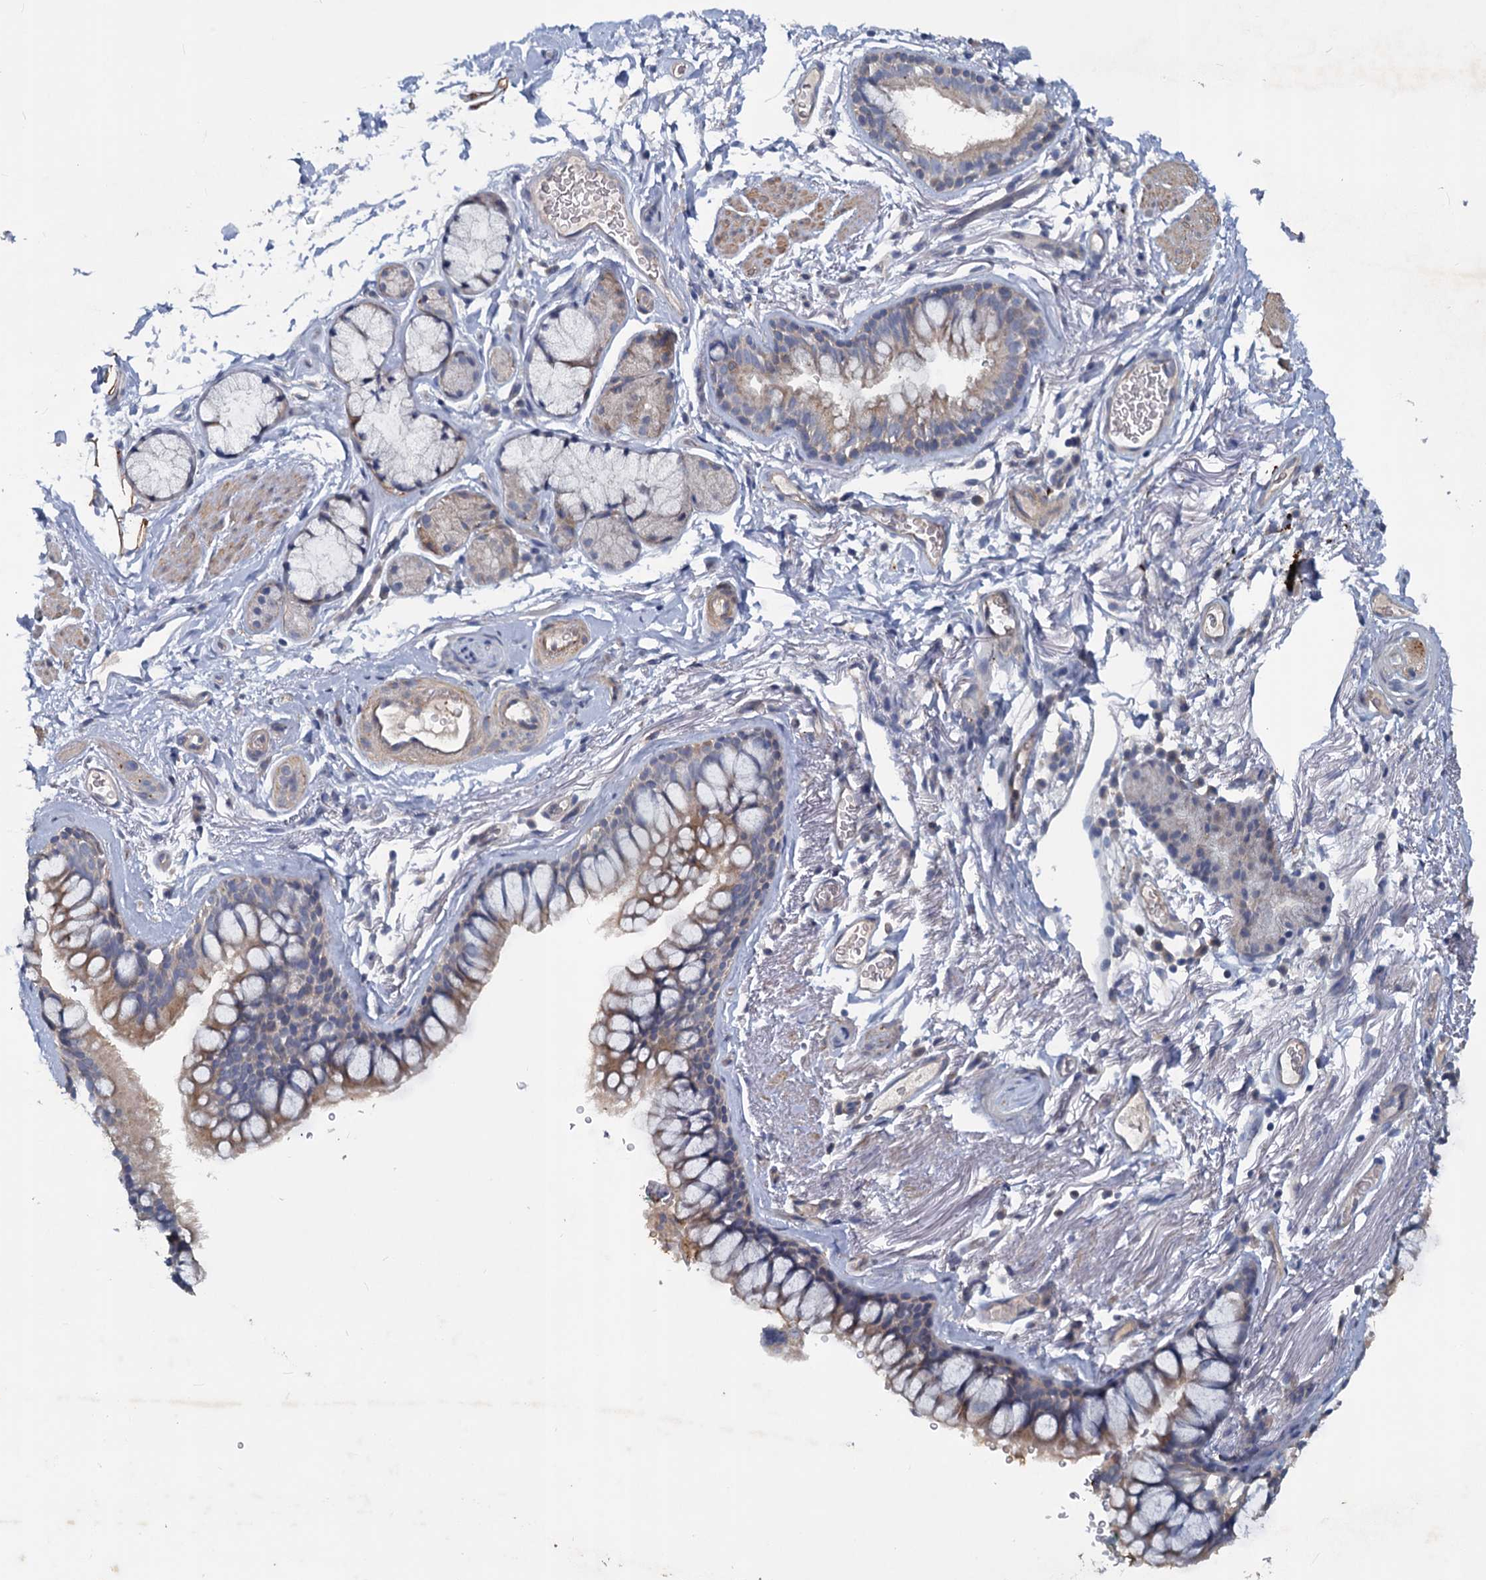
{"staining": {"intensity": "weak", "quantity": "25%-75%", "location": "cytoplasmic/membranous"}, "tissue": "bronchus", "cell_type": "Respiratory epithelial cells", "image_type": "normal", "snomed": [{"axis": "morphology", "description": "Normal tissue, NOS"}, {"axis": "topography", "description": "Cartilage tissue"}], "caption": "Bronchus stained with DAB (3,3'-diaminobenzidine) immunohistochemistry shows low levels of weak cytoplasmic/membranous staining in approximately 25%-75% of respiratory epithelial cells. The protein is shown in brown color, while the nuclei are stained blue.", "gene": "SLC2A7", "patient": {"sex": "male", "age": 63}}